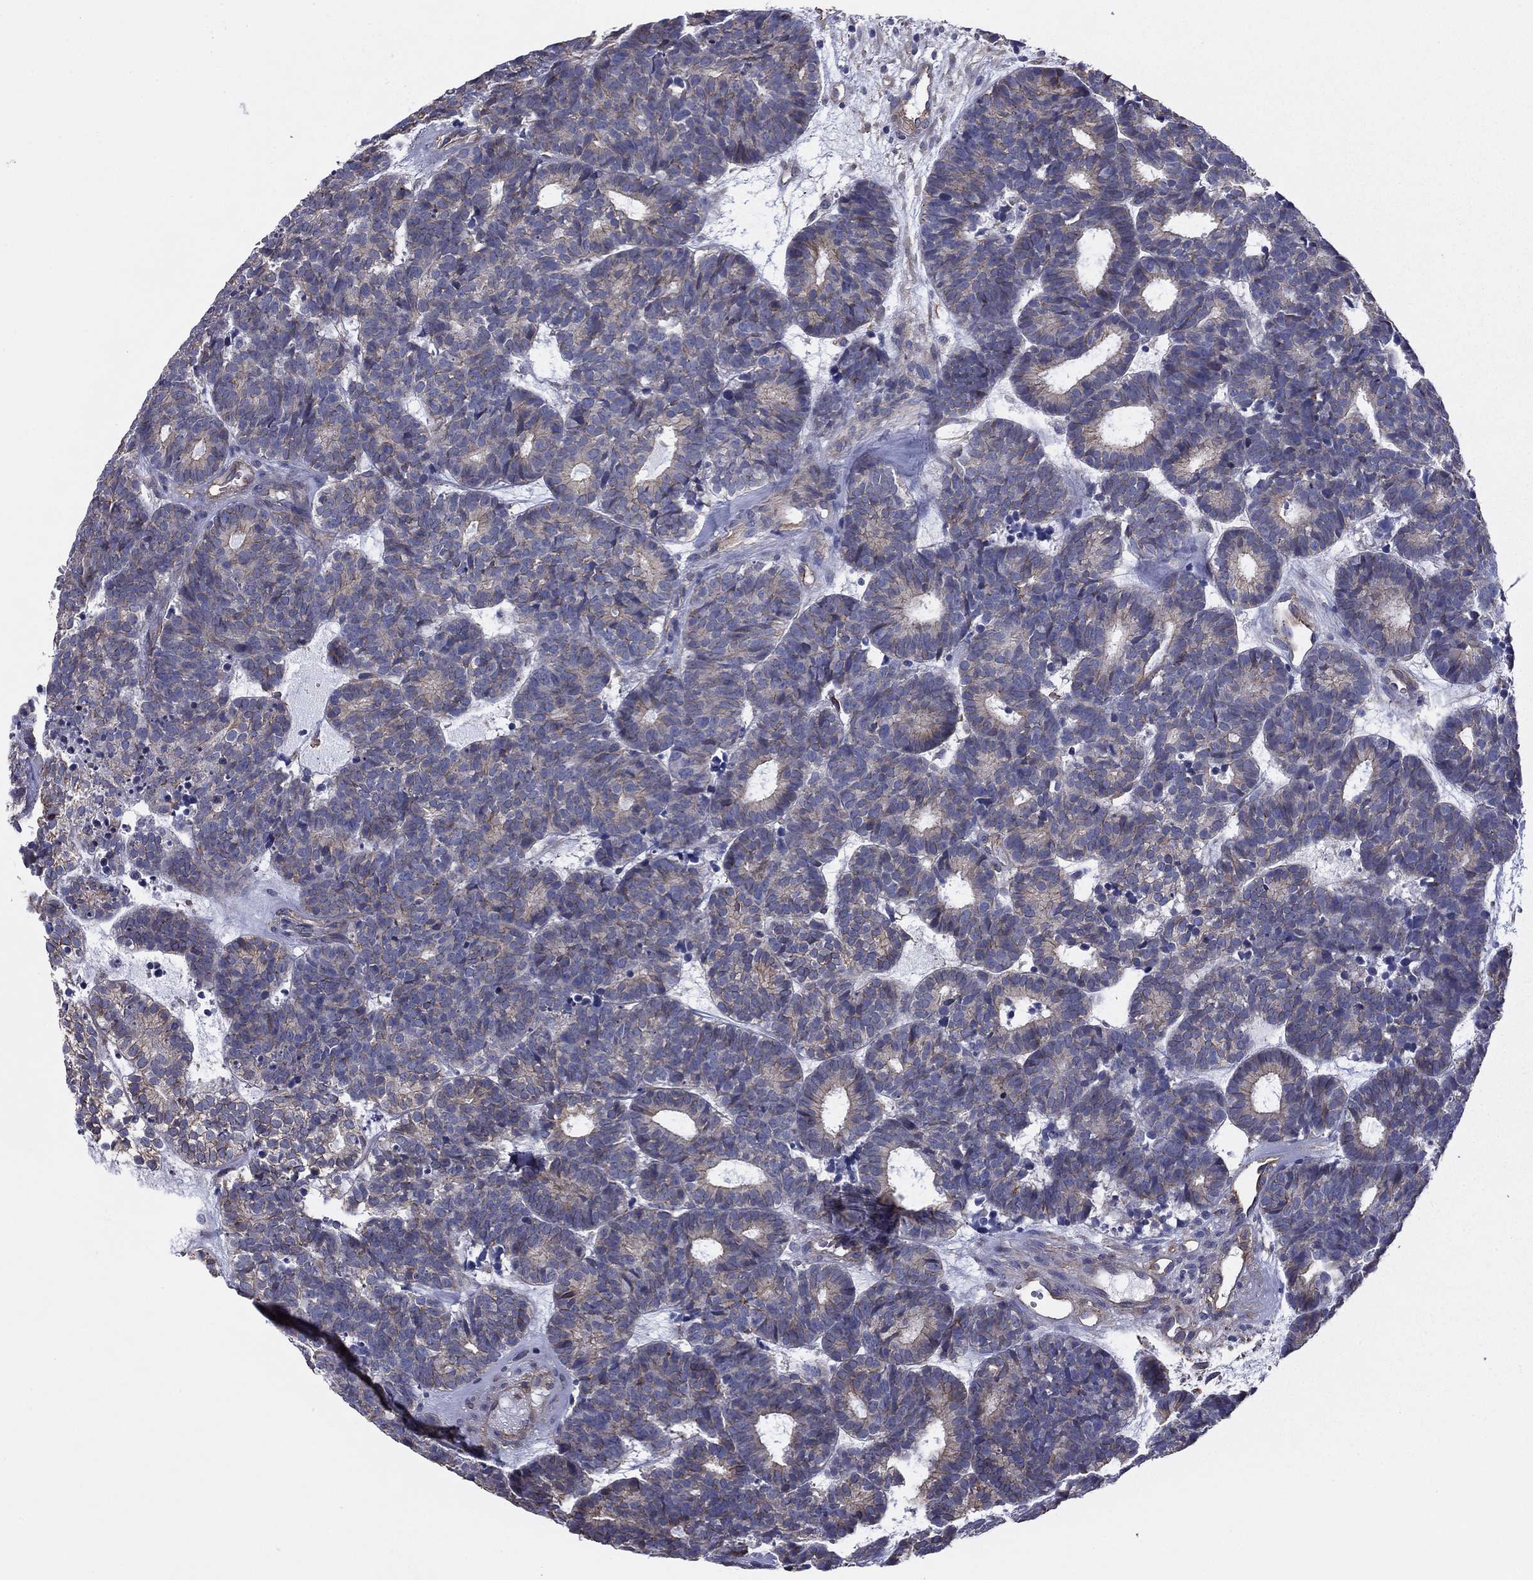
{"staining": {"intensity": "moderate", "quantity": "25%-75%", "location": "cytoplasmic/membranous"}, "tissue": "head and neck cancer", "cell_type": "Tumor cells", "image_type": "cancer", "snomed": [{"axis": "morphology", "description": "Adenocarcinoma, NOS"}, {"axis": "topography", "description": "Head-Neck"}], "caption": "High-magnification brightfield microscopy of adenocarcinoma (head and neck) stained with DAB (brown) and counterstained with hematoxylin (blue). tumor cells exhibit moderate cytoplasmic/membranous expression is identified in about25%-75% of cells.", "gene": "TCHH", "patient": {"sex": "female", "age": 81}}